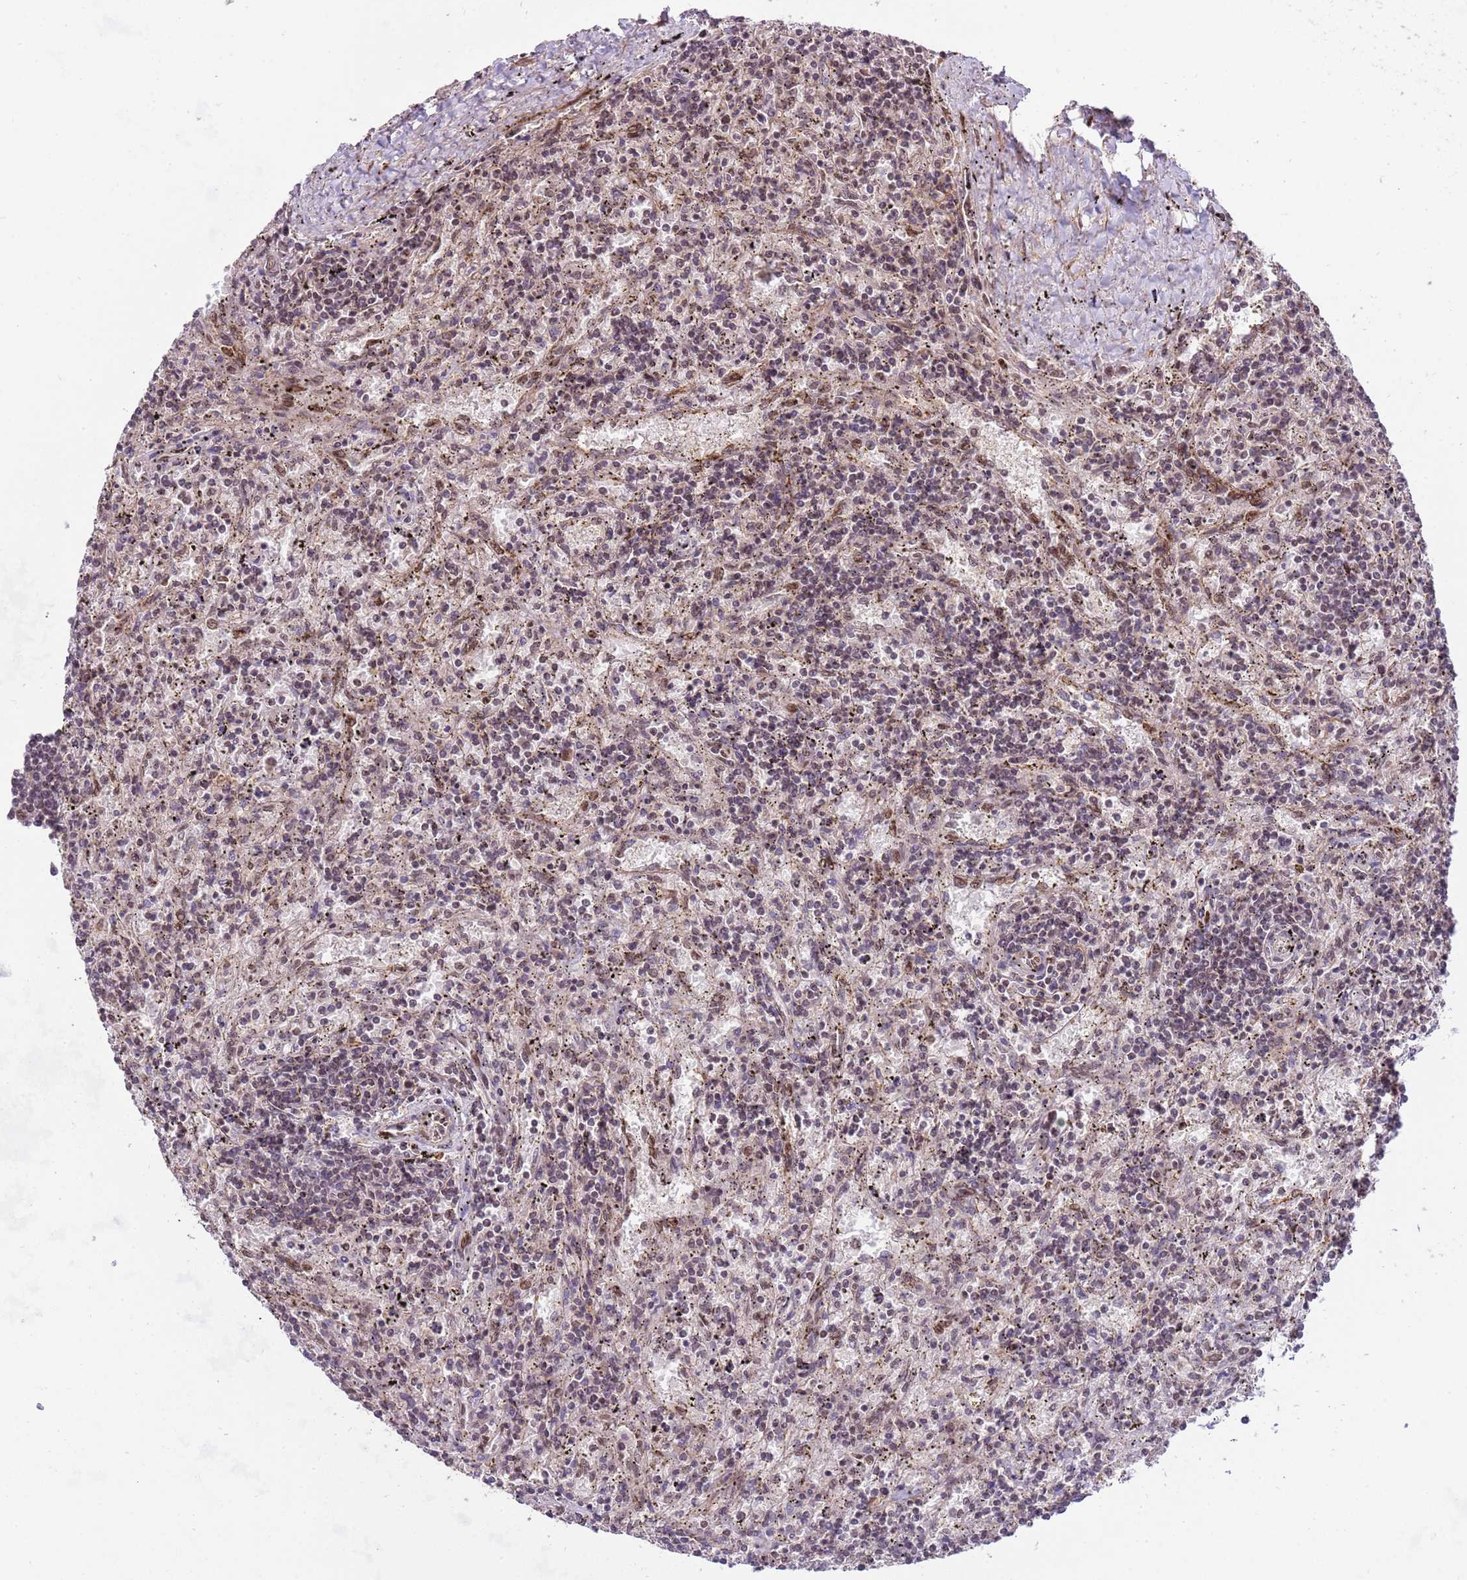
{"staining": {"intensity": "weak", "quantity": "<25%", "location": "nuclear"}, "tissue": "lymphoma", "cell_type": "Tumor cells", "image_type": "cancer", "snomed": [{"axis": "morphology", "description": "Malignant lymphoma, non-Hodgkin's type, Low grade"}, {"axis": "topography", "description": "Spleen"}], "caption": "A photomicrograph of malignant lymphoma, non-Hodgkin's type (low-grade) stained for a protein shows no brown staining in tumor cells.", "gene": "PPM1H", "patient": {"sex": "male", "age": 76}}